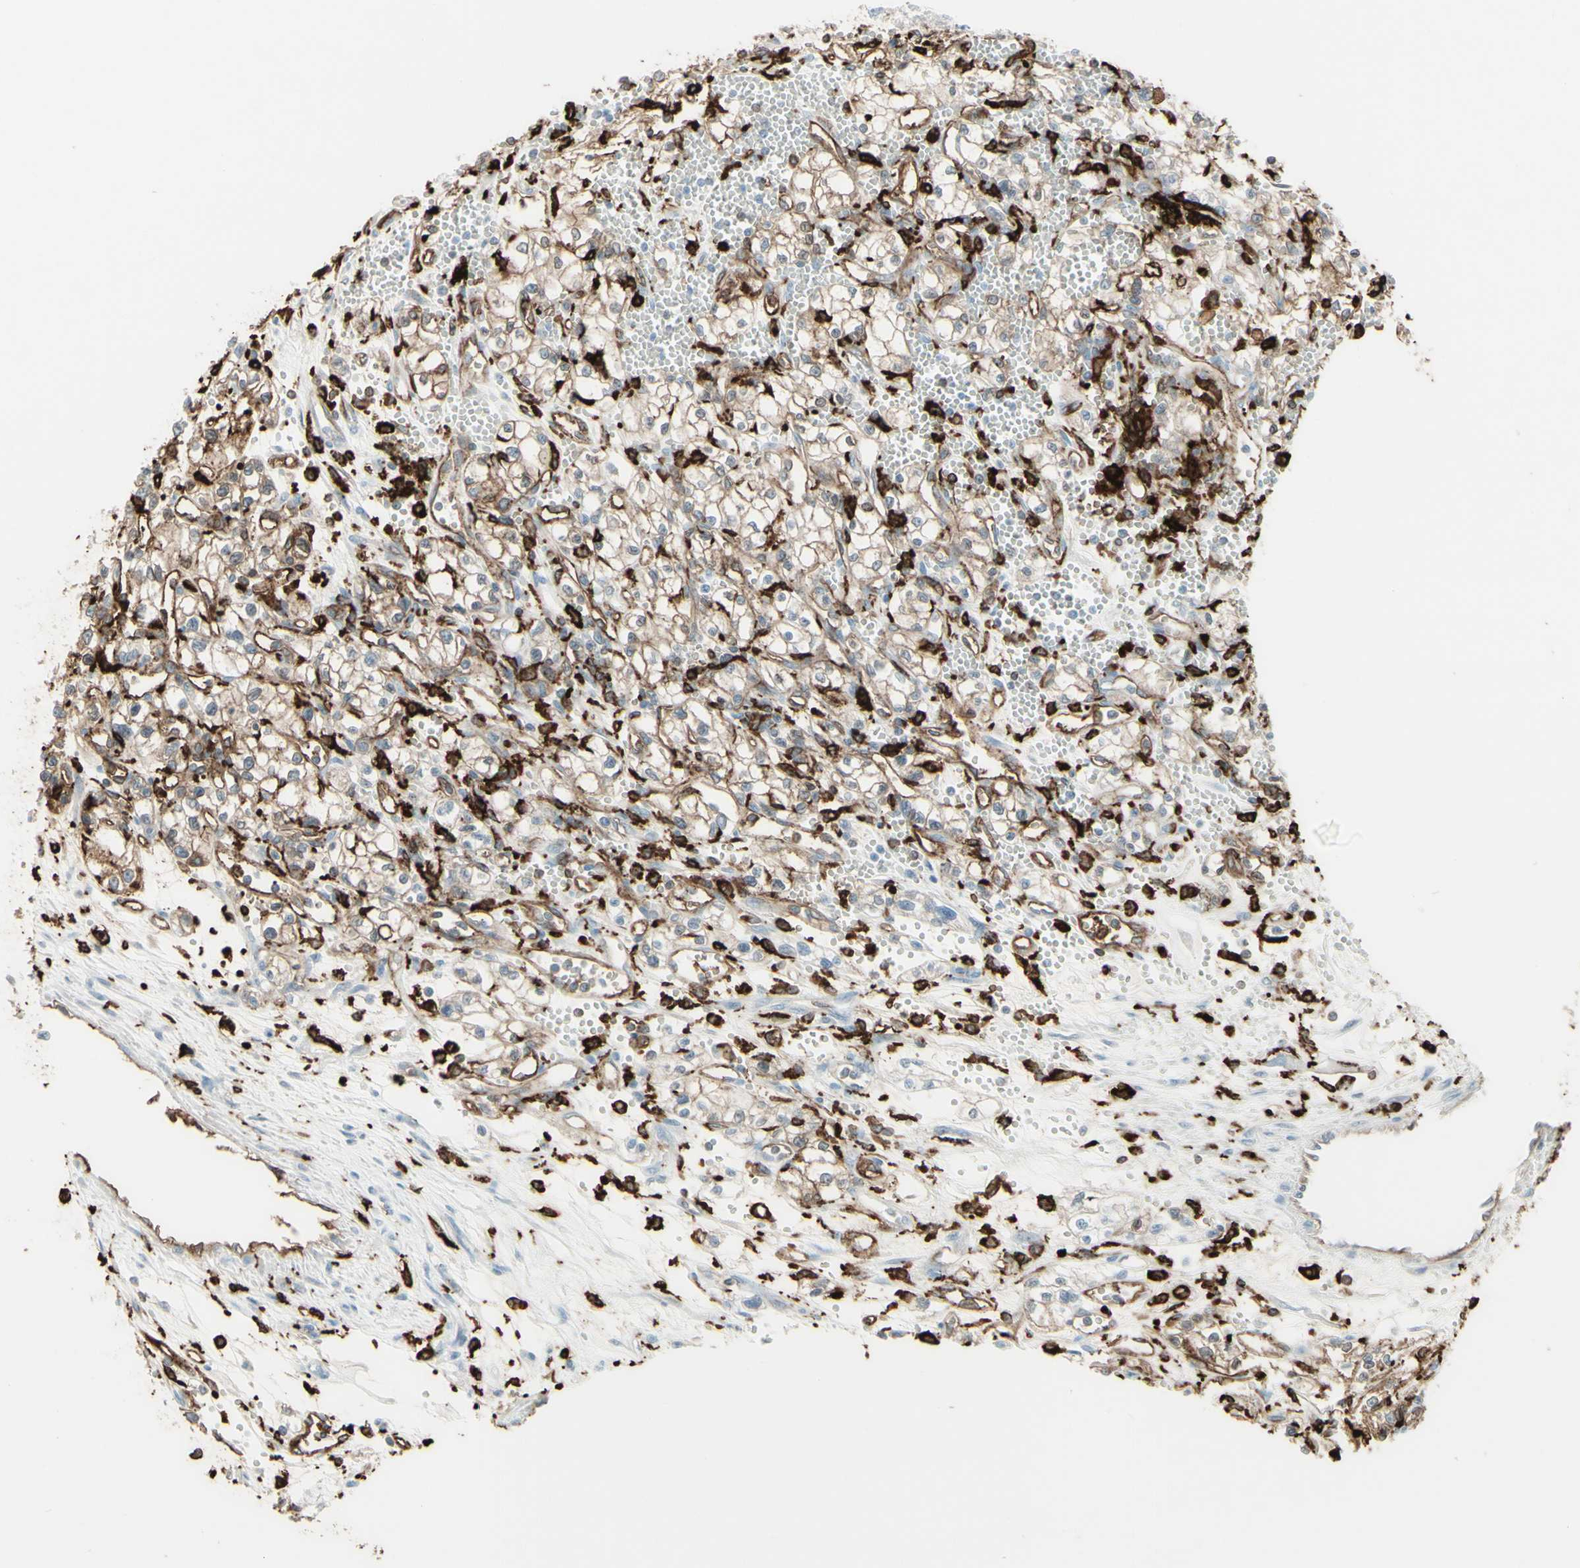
{"staining": {"intensity": "weak", "quantity": ">75%", "location": "cytoplasmic/membranous"}, "tissue": "renal cancer", "cell_type": "Tumor cells", "image_type": "cancer", "snomed": [{"axis": "morphology", "description": "Normal tissue, NOS"}, {"axis": "morphology", "description": "Adenocarcinoma, NOS"}, {"axis": "topography", "description": "Kidney"}], "caption": "IHC histopathology image of human renal cancer (adenocarcinoma) stained for a protein (brown), which demonstrates low levels of weak cytoplasmic/membranous staining in about >75% of tumor cells.", "gene": "HLA-DPB1", "patient": {"sex": "male", "age": 59}}